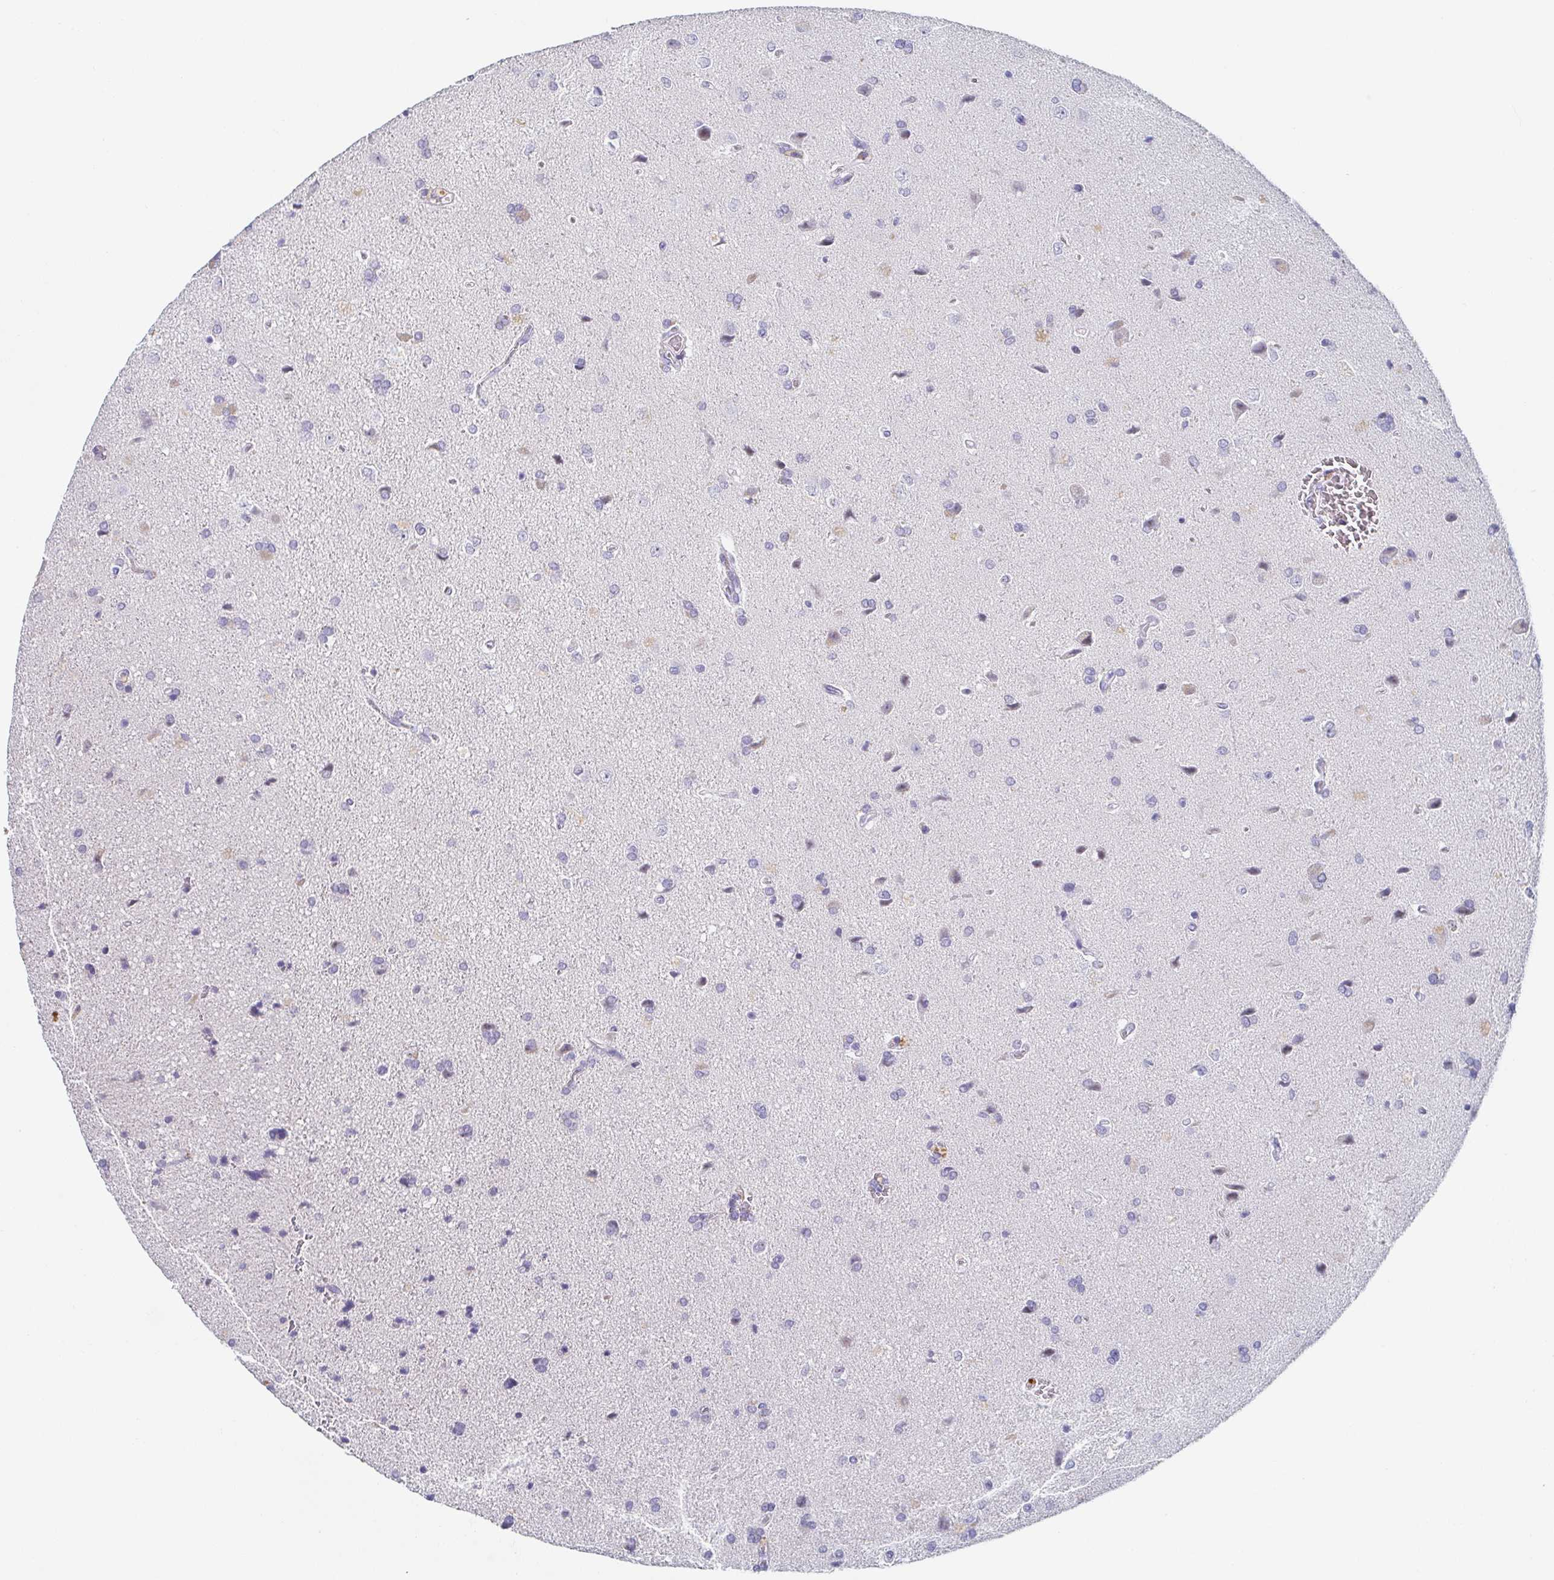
{"staining": {"intensity": "negative", "quantity": "none", "location": "none"}, "tissue": "glioma", "cell_type": "Tumor cells", "image_type": "cancer", "snomed": [{"axis": "morphology", "description": "Glioma, malignant, High grade"}, {"axis": "topography", "description": "Brain"}], "caption": "Micrograph shows no protein staining in tumor cells of malignant glioma (high-grade) tissue.", "gene": "RHOV", "patient": {"sex": "male", "age": 68}}